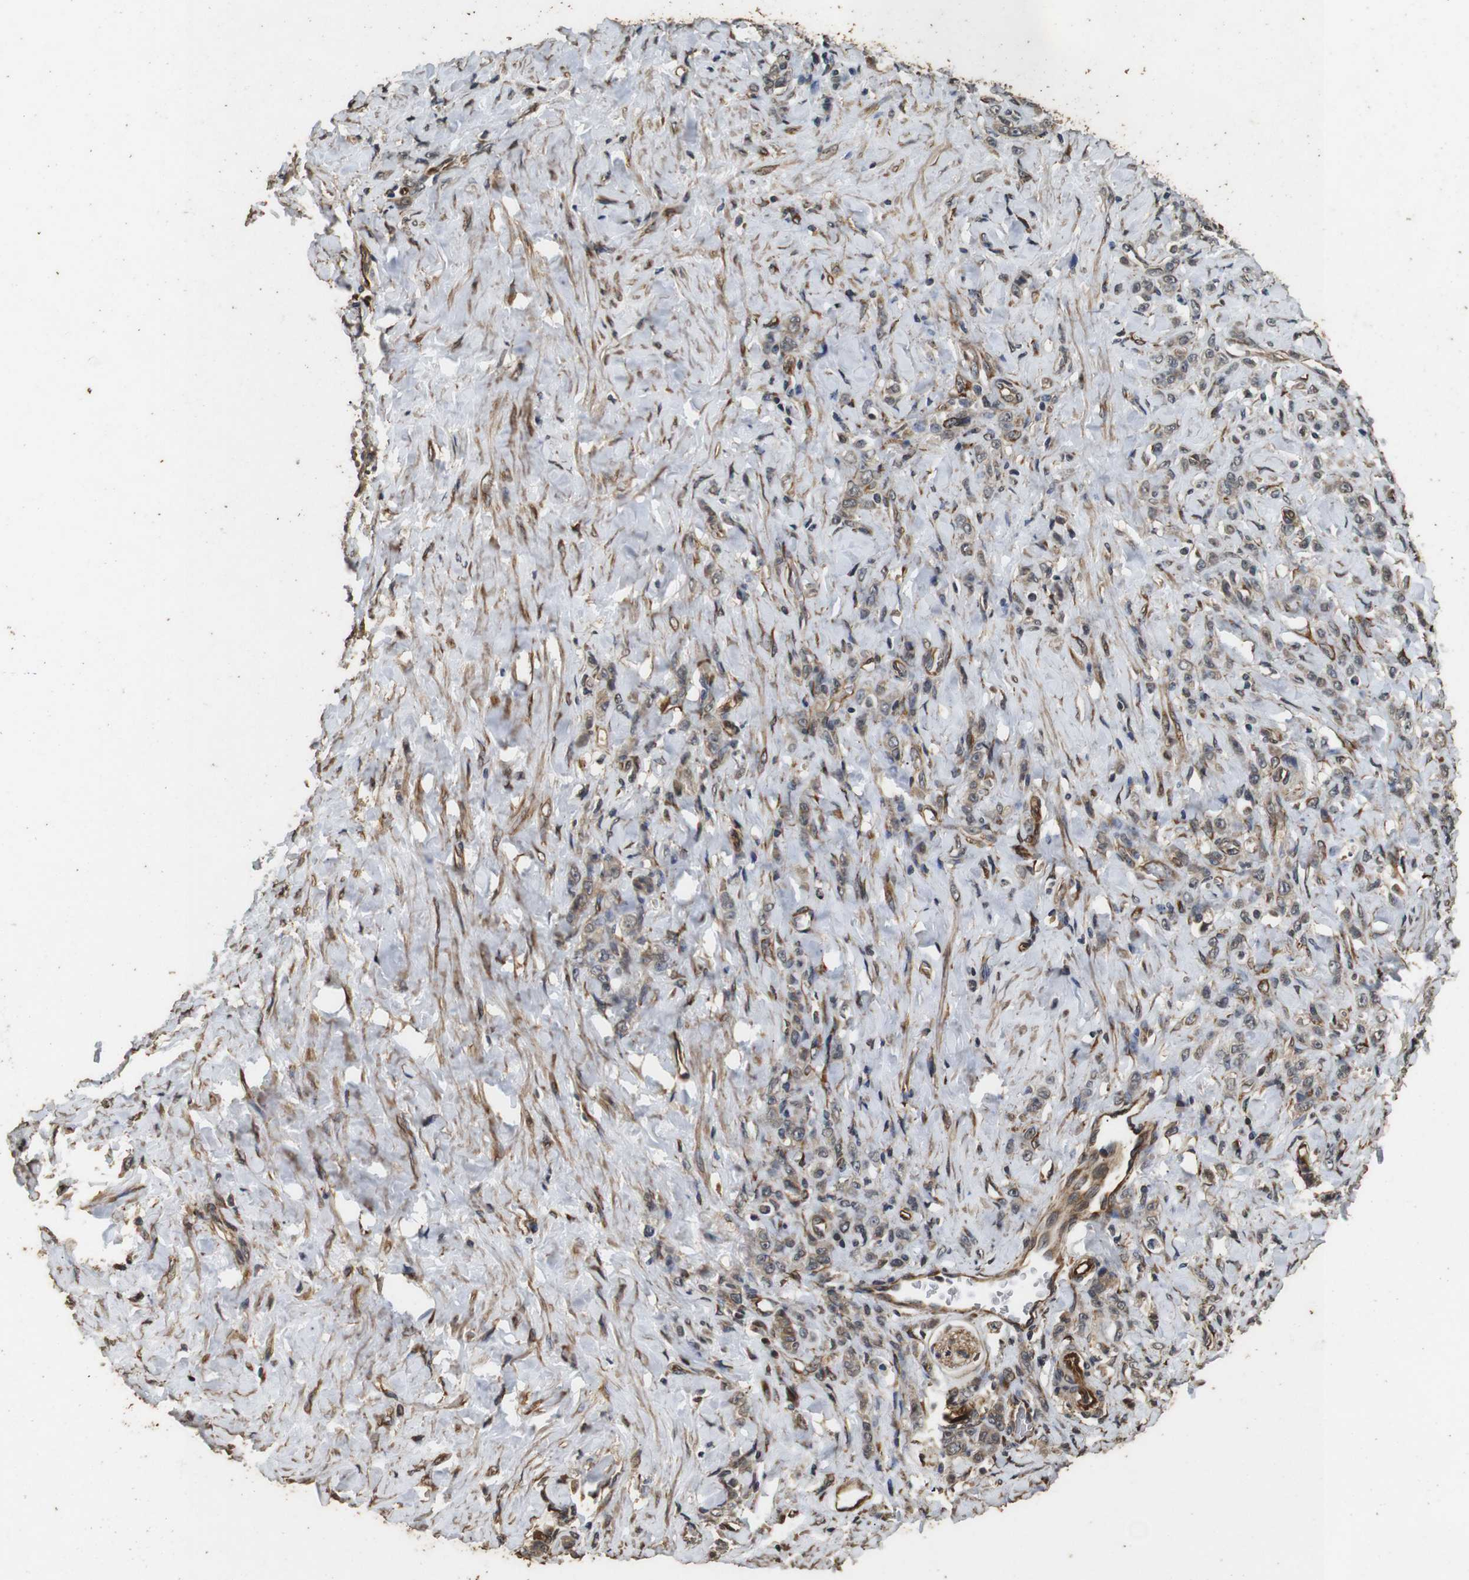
{"staining": {"intensity": "weak", "quantity": "25%-75%", "location": "cytoplasmic/membranous"}, "tissue": "stomach cancer", "cell_type": "Tumor cells", "image_type": "cancer", "snomed": [{"axis": "morphology", "description": "Adenocarcinoma, NOS"}, {"axis": "topography", "description": "Stomach"}], "caption": "A brown stain highlights weak cytoplasmic/membranous positivity of a protein in human adenocarcinoma (stomach) tumor cells.", "gene": "CNPY4", "patient": {"sex": "male", "age": 82}}